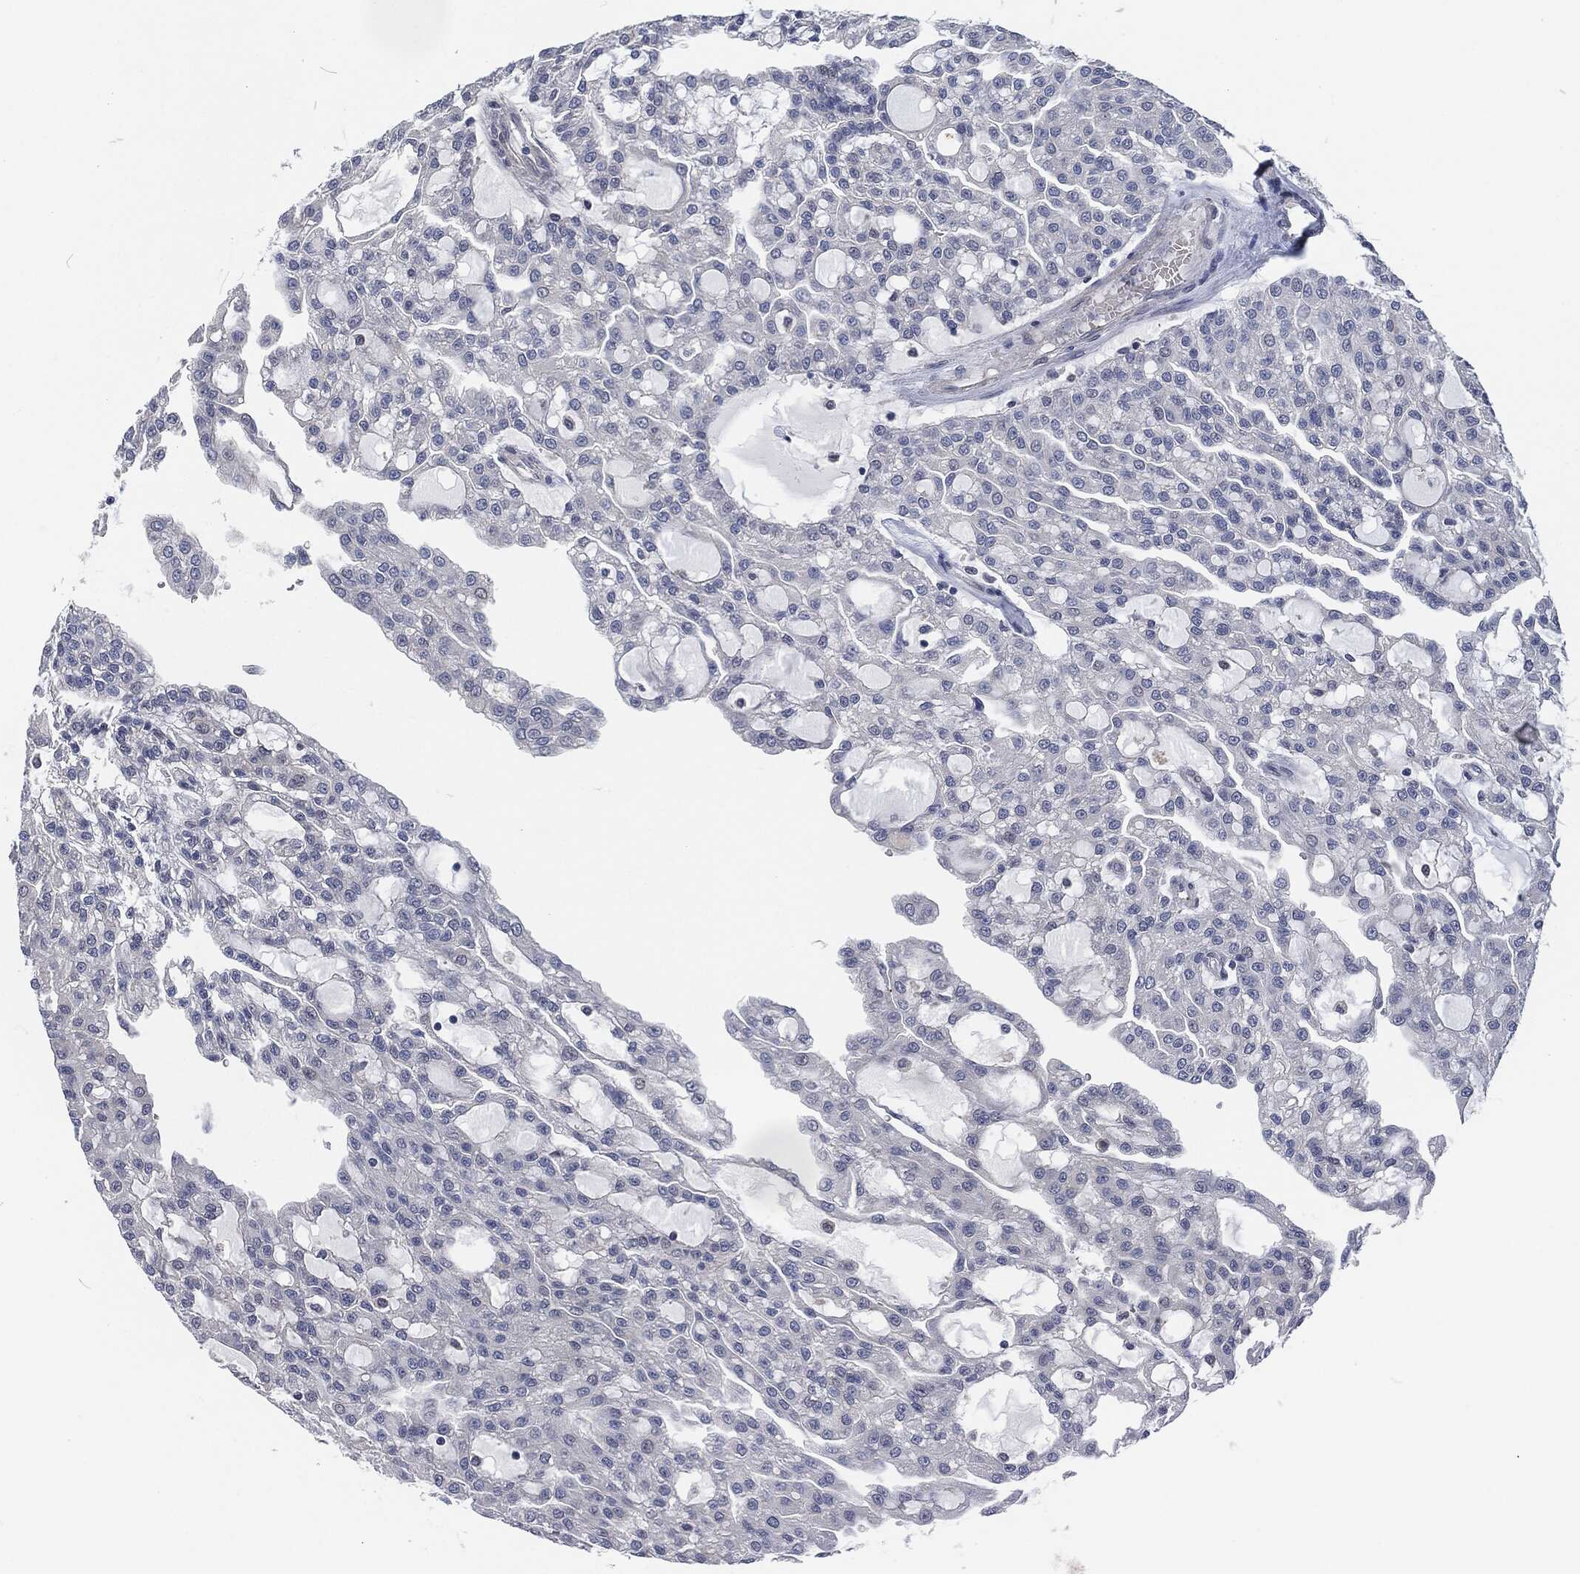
{"staining": {"intensity": "negative", "quantity": "none", "location": "none"}, "tissue": "renal cancer", "cell_type": "Tumor cells", "image_type": "cancer", "snomed": [{"axis": "morphology", "description": "Adenocarcinoma, NOS"}, {"axis": "topography", "description": "Kidney"}], "caption": "Immunohistochemistry (IHC) image of human renal cancer stained for a protein (brown), which shows no staining in tumor cells.", "gene": "MPO", "patient": {"sex": "male", "age": 63}}